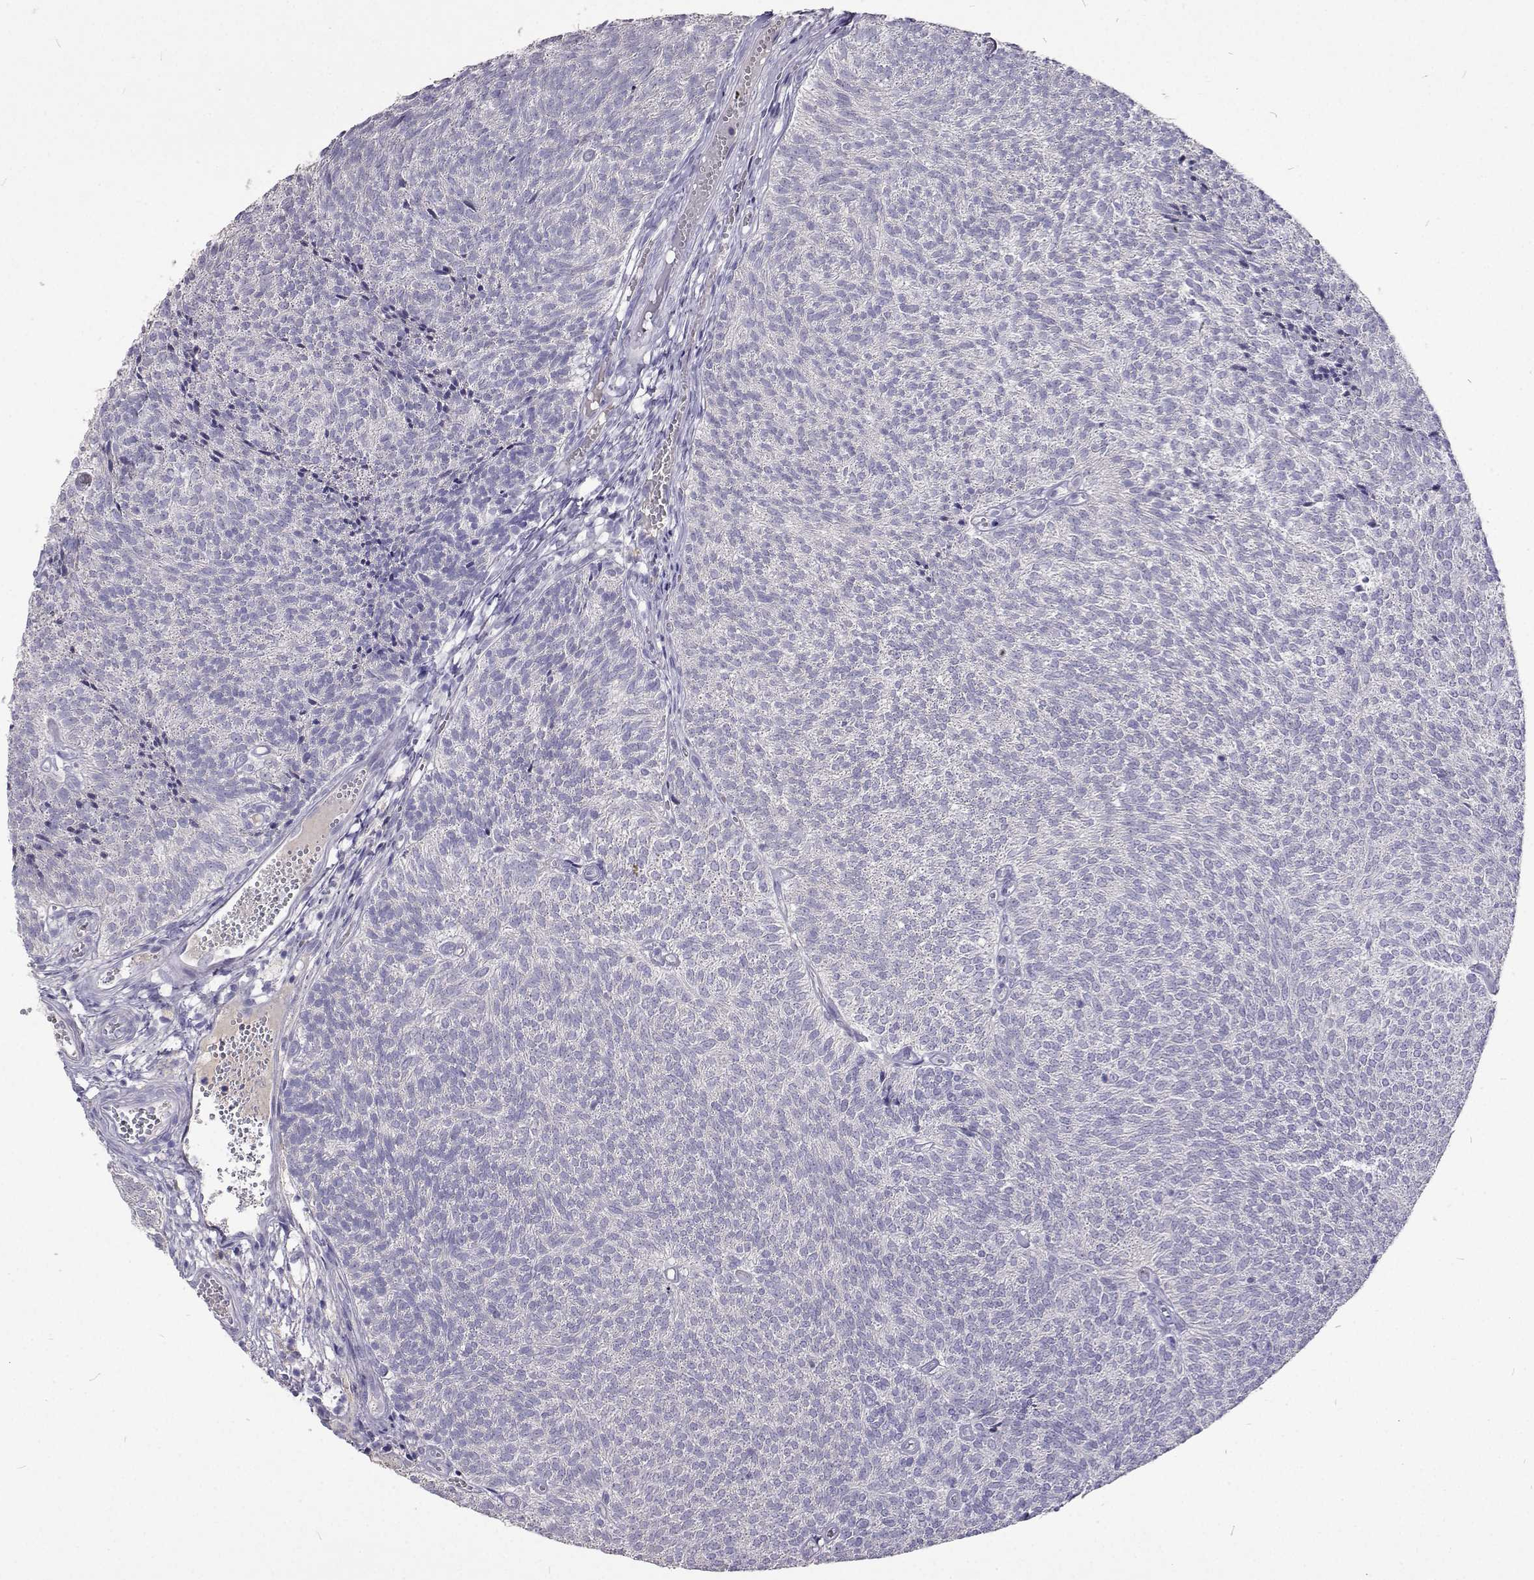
{"staining": {"intensity": "negative", "quantity": "none", "location": "none"}, "tissue": "urothelial cancer", "cell_type": "Tumor cells", "image_type": "cancer", "snomed": [{"axis": "morphology", "description": "Urothelial carcinoma, Low grade"}, {"axis": "topography", "description": "Urinary bladder"}], "caption": "This is an IHC image of human urothelial cancer. There is no positivity in tumor cells.", "gene": "CFAP44", "patient": {"sex": "male", "age": 77}}